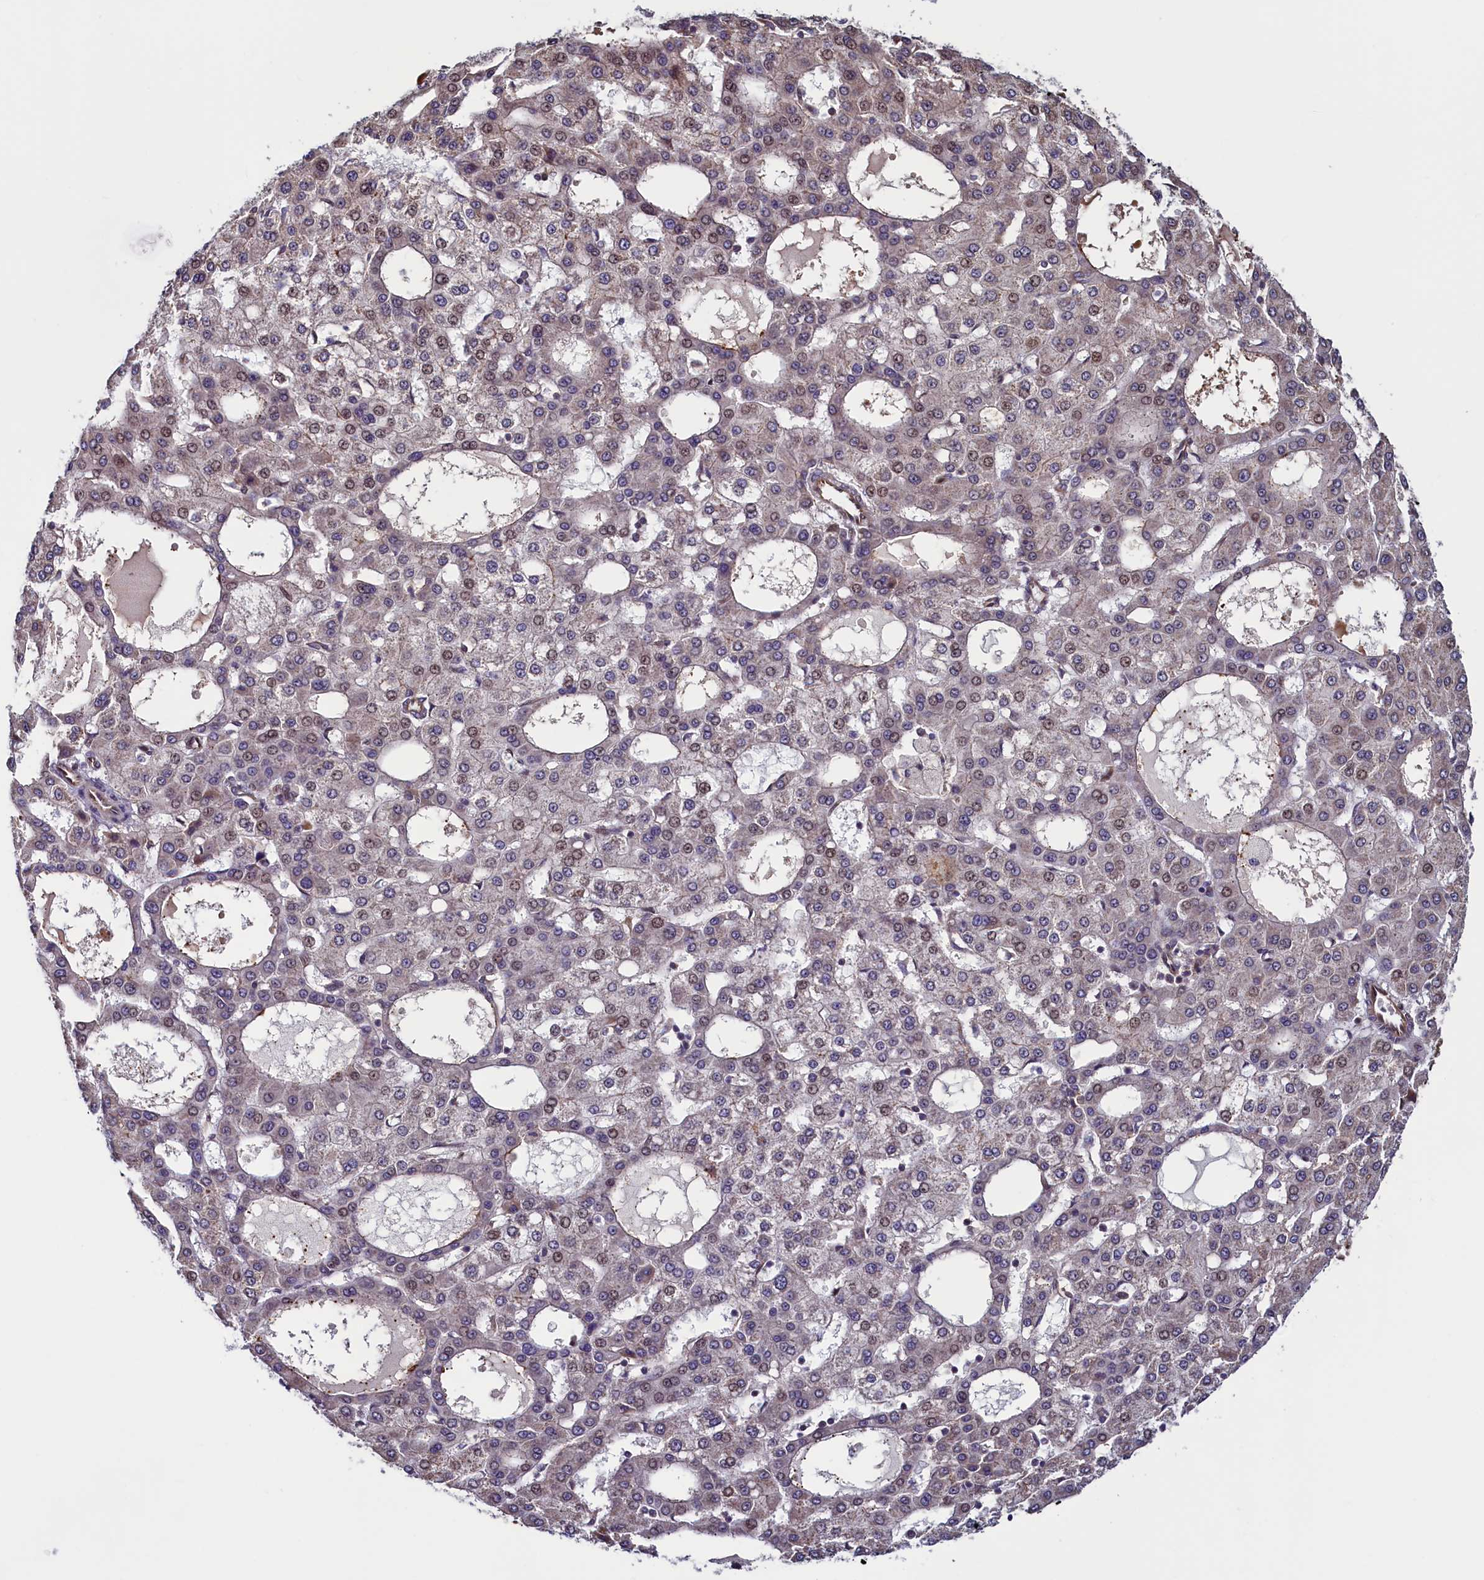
{"staining": {"intensity": "moderate", "quantity": "<25%", "location": "nuclear"}, "tissue": "liver cancer", "cell_type": "Tumor cells", "image_type": "cancer", "snomed": [{"axis": "morphology", "description": "Carcinoma, Hepatocellular, NOS"}, {"axis": "topography", "description": "Liver"}], "caption": "This is a micrograph of IHC staining of liver hepatocellular carcinoma, which shows moderate staining in the nuclear of tumor cells.", "gene": "RBFA", "patient": {"sex": "male", "age": 47}}